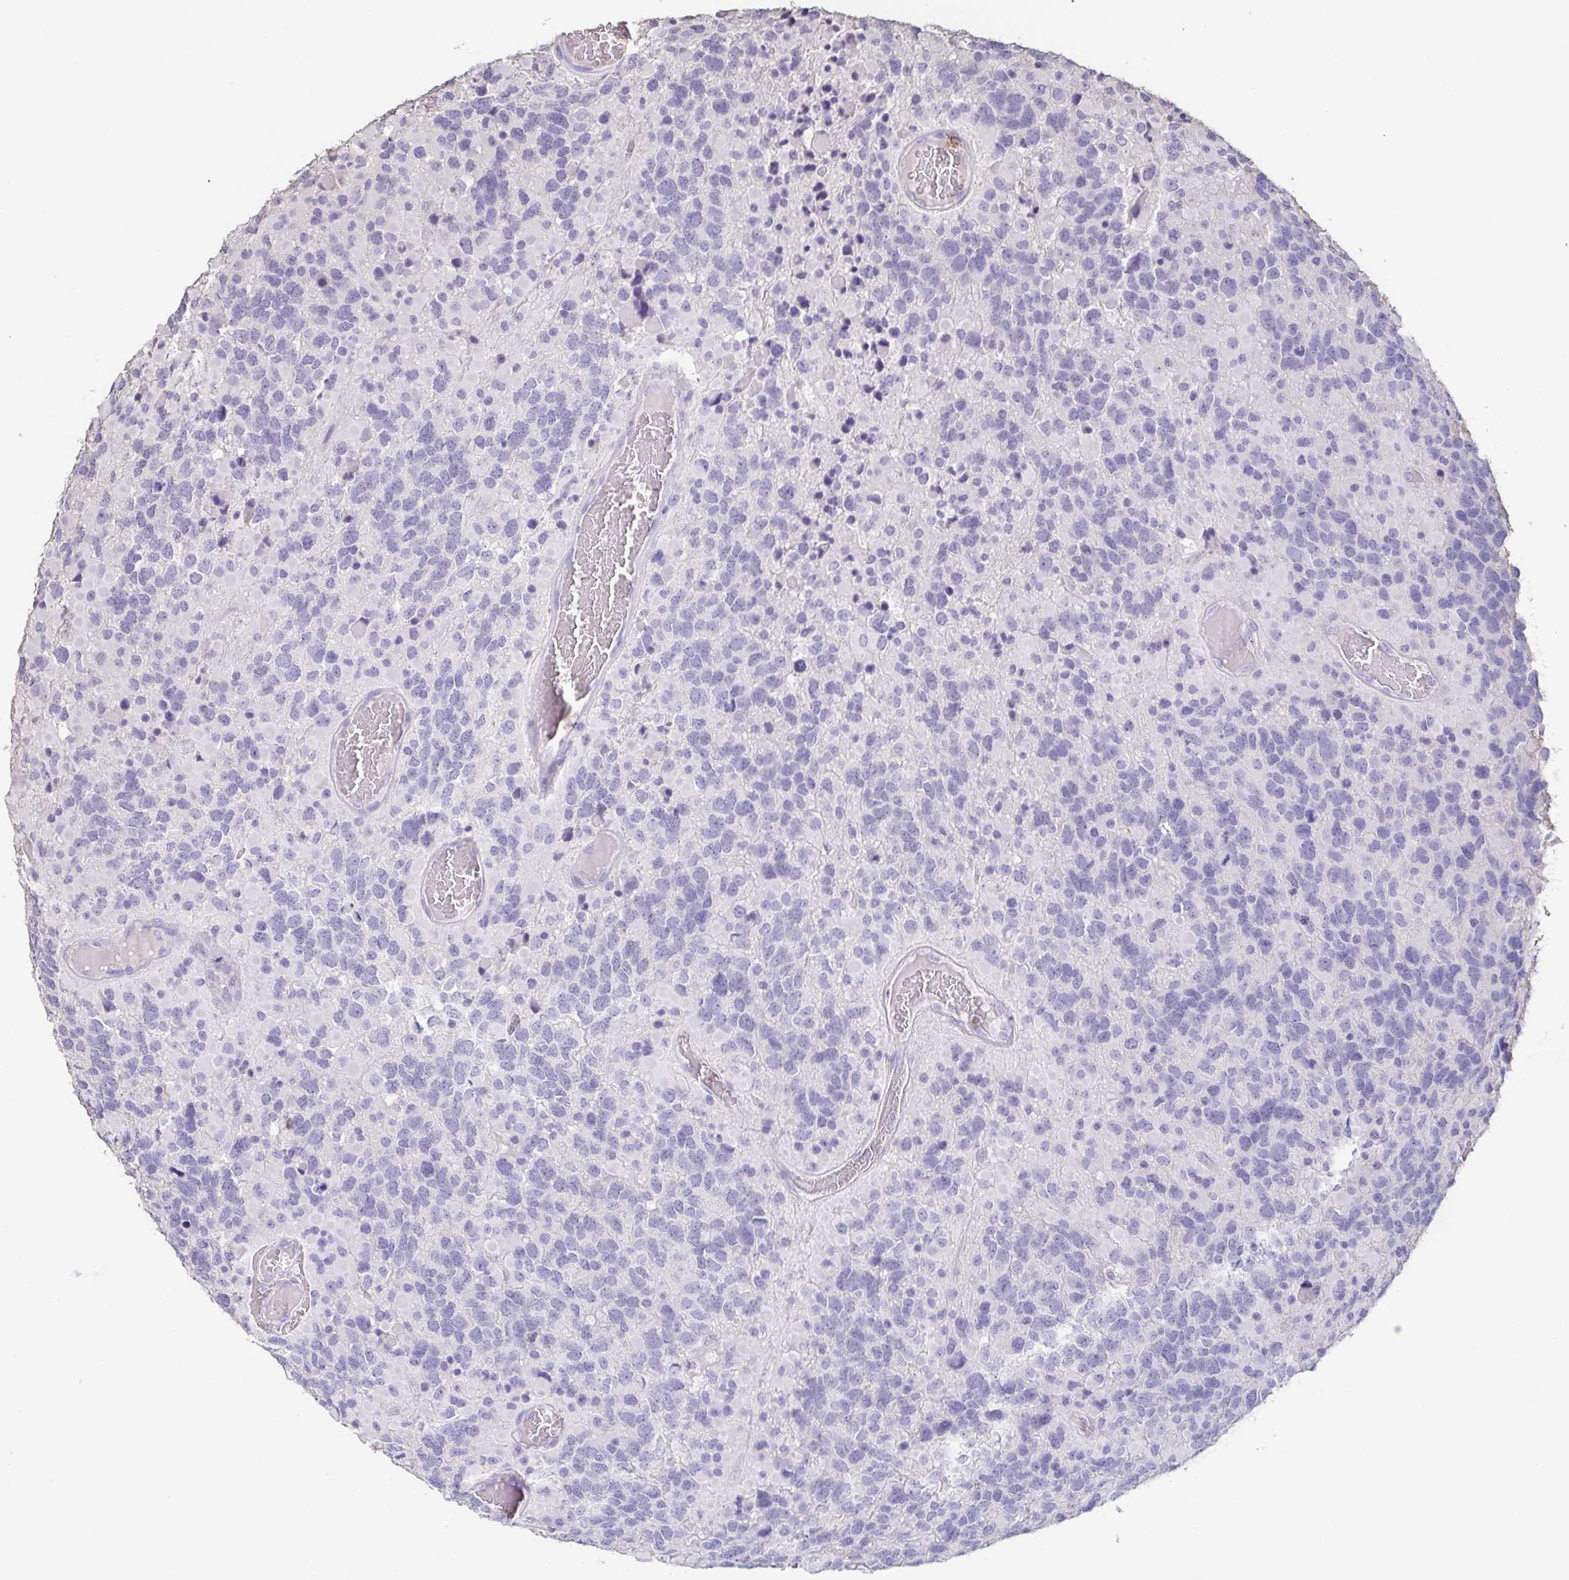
{"staining": {"intensity": "negative", "quantity": "none", "location": "none"}, "tissue": "glioma", "cell_type": "Tumor cells", "image_type": "cancer", "snomed": [{"axis": "morphology", "description": "Glioma, malignant, High grade"}, {"axis": "topography", "description": "Brain"}], "caption": "Immunohistochemistry (IHC) photomicrograph of high-grade glioma (malignant) stained for a protein (brown), which exhibits no staining in tumor cells.", "gene": "BPIFA2", "patient": {"sex": "female", "age": 40}}